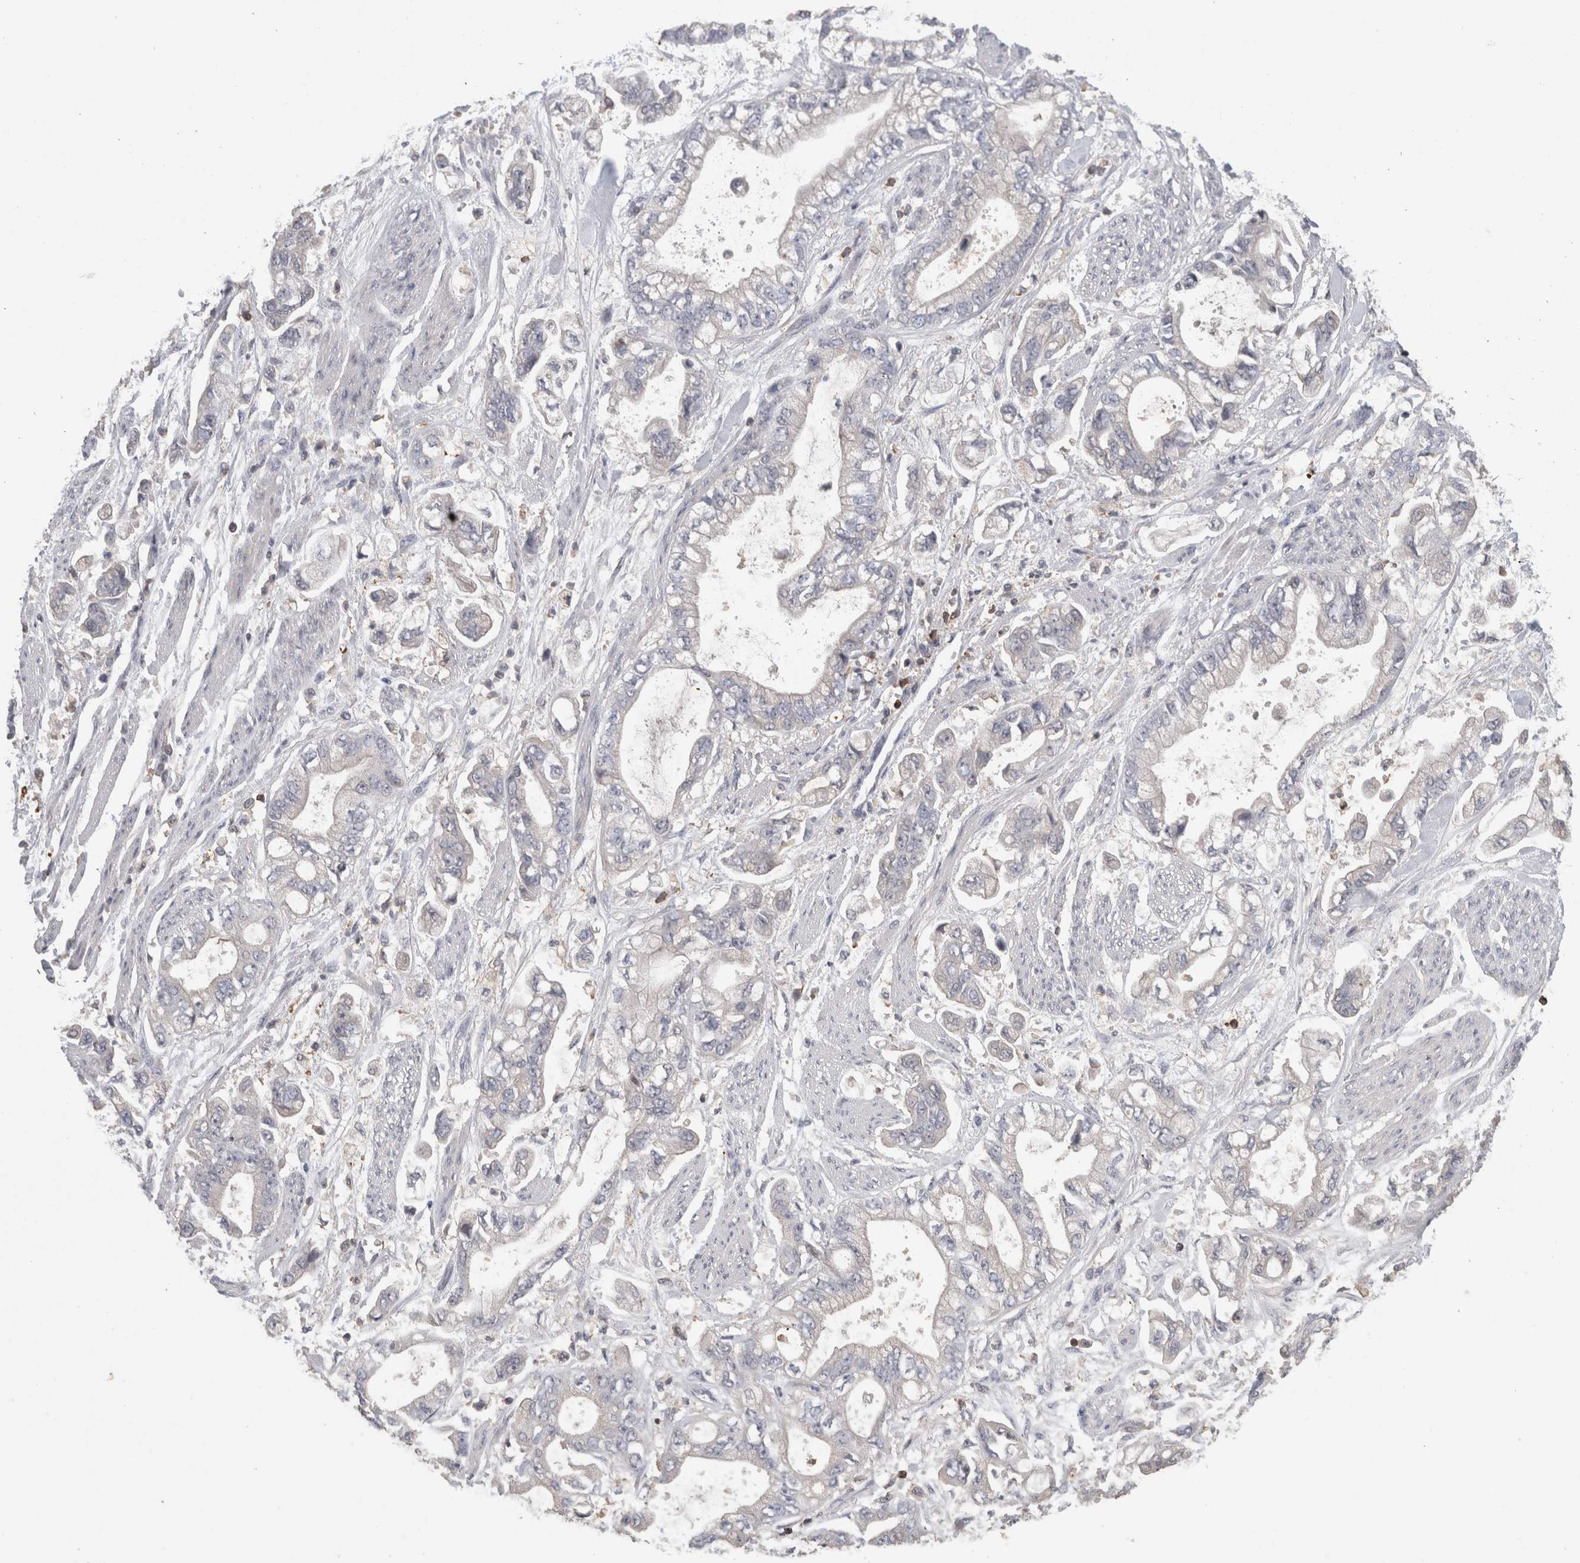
{"staining": {"intensity": "negative", "quantity": "none", "location": "none"}, "tissue": "stomach cancer", "cell_type": "Tumor cells", "image_type": "cancer", "snomed": [{"axis": "morphology", "description": "Normal tissue, NOS"}, {"axis": "morphology", "description": "Adenocarcinoma, NOS"}, {"axis": "topography", "description": "Stomach"}], "caption": "Immunohistochemistry (IHC) image of neoplastic tissue: human stomach cancer (adenocarcinoma) stained with DAB displays no significant protein expression in tumor cells. (Brightfield microscopy of DAB immunohistochemistry (IHC) at high magnification).", "gene": "GFRA2", "patient": {"sex": "male", "age": 62}}